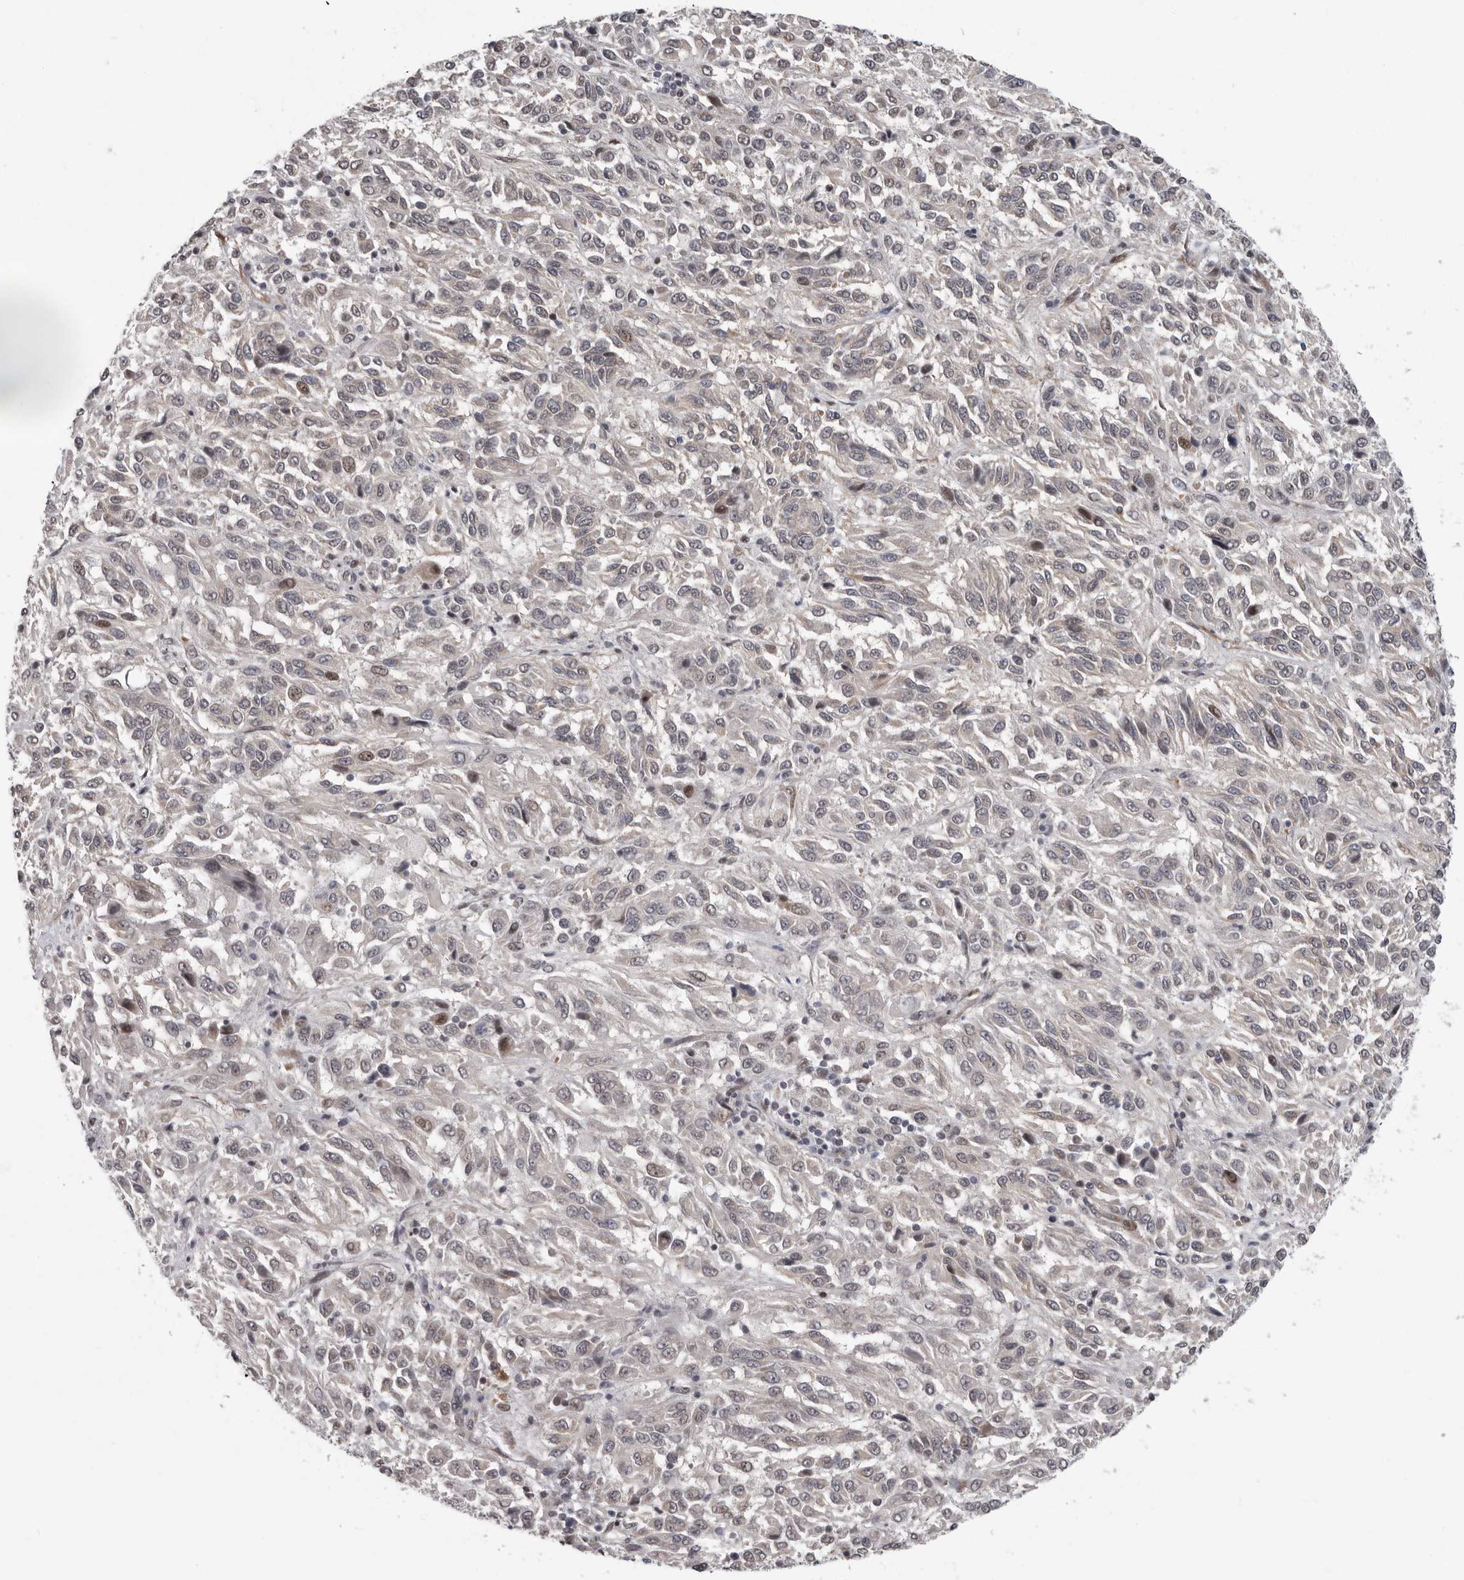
{"staining": {"intensity": "negative", "quantity": "none", "location": "none"}, "tissue": "melanoma", "cell_type": "Tumor cells", "image_type": "cancer", "snomed": [{"axis": "morphology", "description": "Malignant melanoma, Metastatic site"}, {"axis": "topography", "description": "Lung"}], "caption": "This is an immunohistochemistry histopathology image of human malignant melanoma (metastatic site). There is no expression in tumor cells.", "gene": "RALGPS2", "patient": {"sex": "male", "age": 64}}